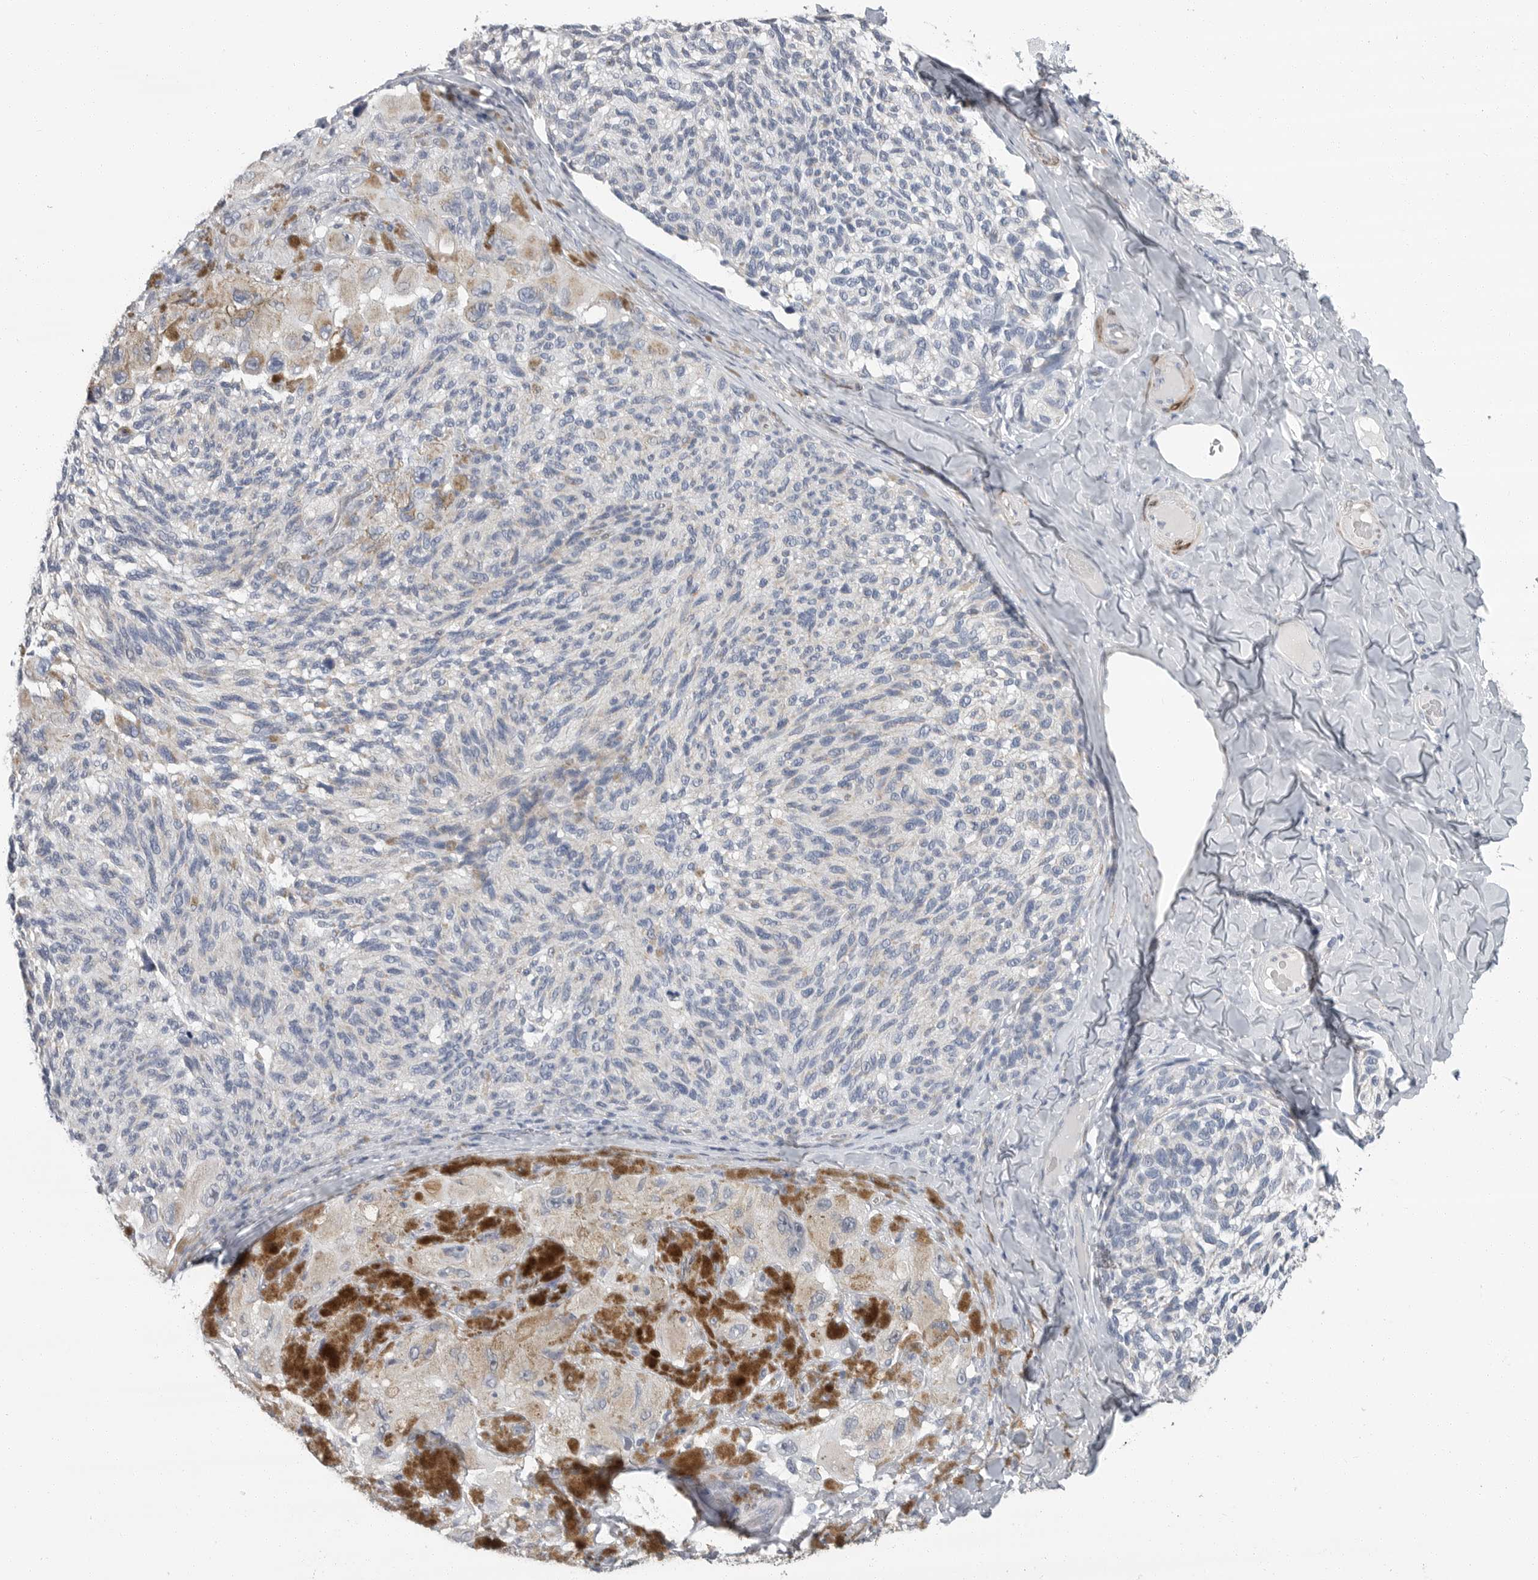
{"staining": {"intensity": "negative", "quantity": "none", "location": "none"}, "tissue": "melanoma", "cell_type": "Tumor cells", "image_type": "cancer", "snomed": [{"axis": "morphology", "description": "Malignant melanoma, NOS"}, {"axis": "topography", "description": "Skin"}], "caption": "The image displays no significant positivity in tumor cells of malignant melanoma.", "gene": "PLN", "patient": {"sex": "female", "age": 73}}